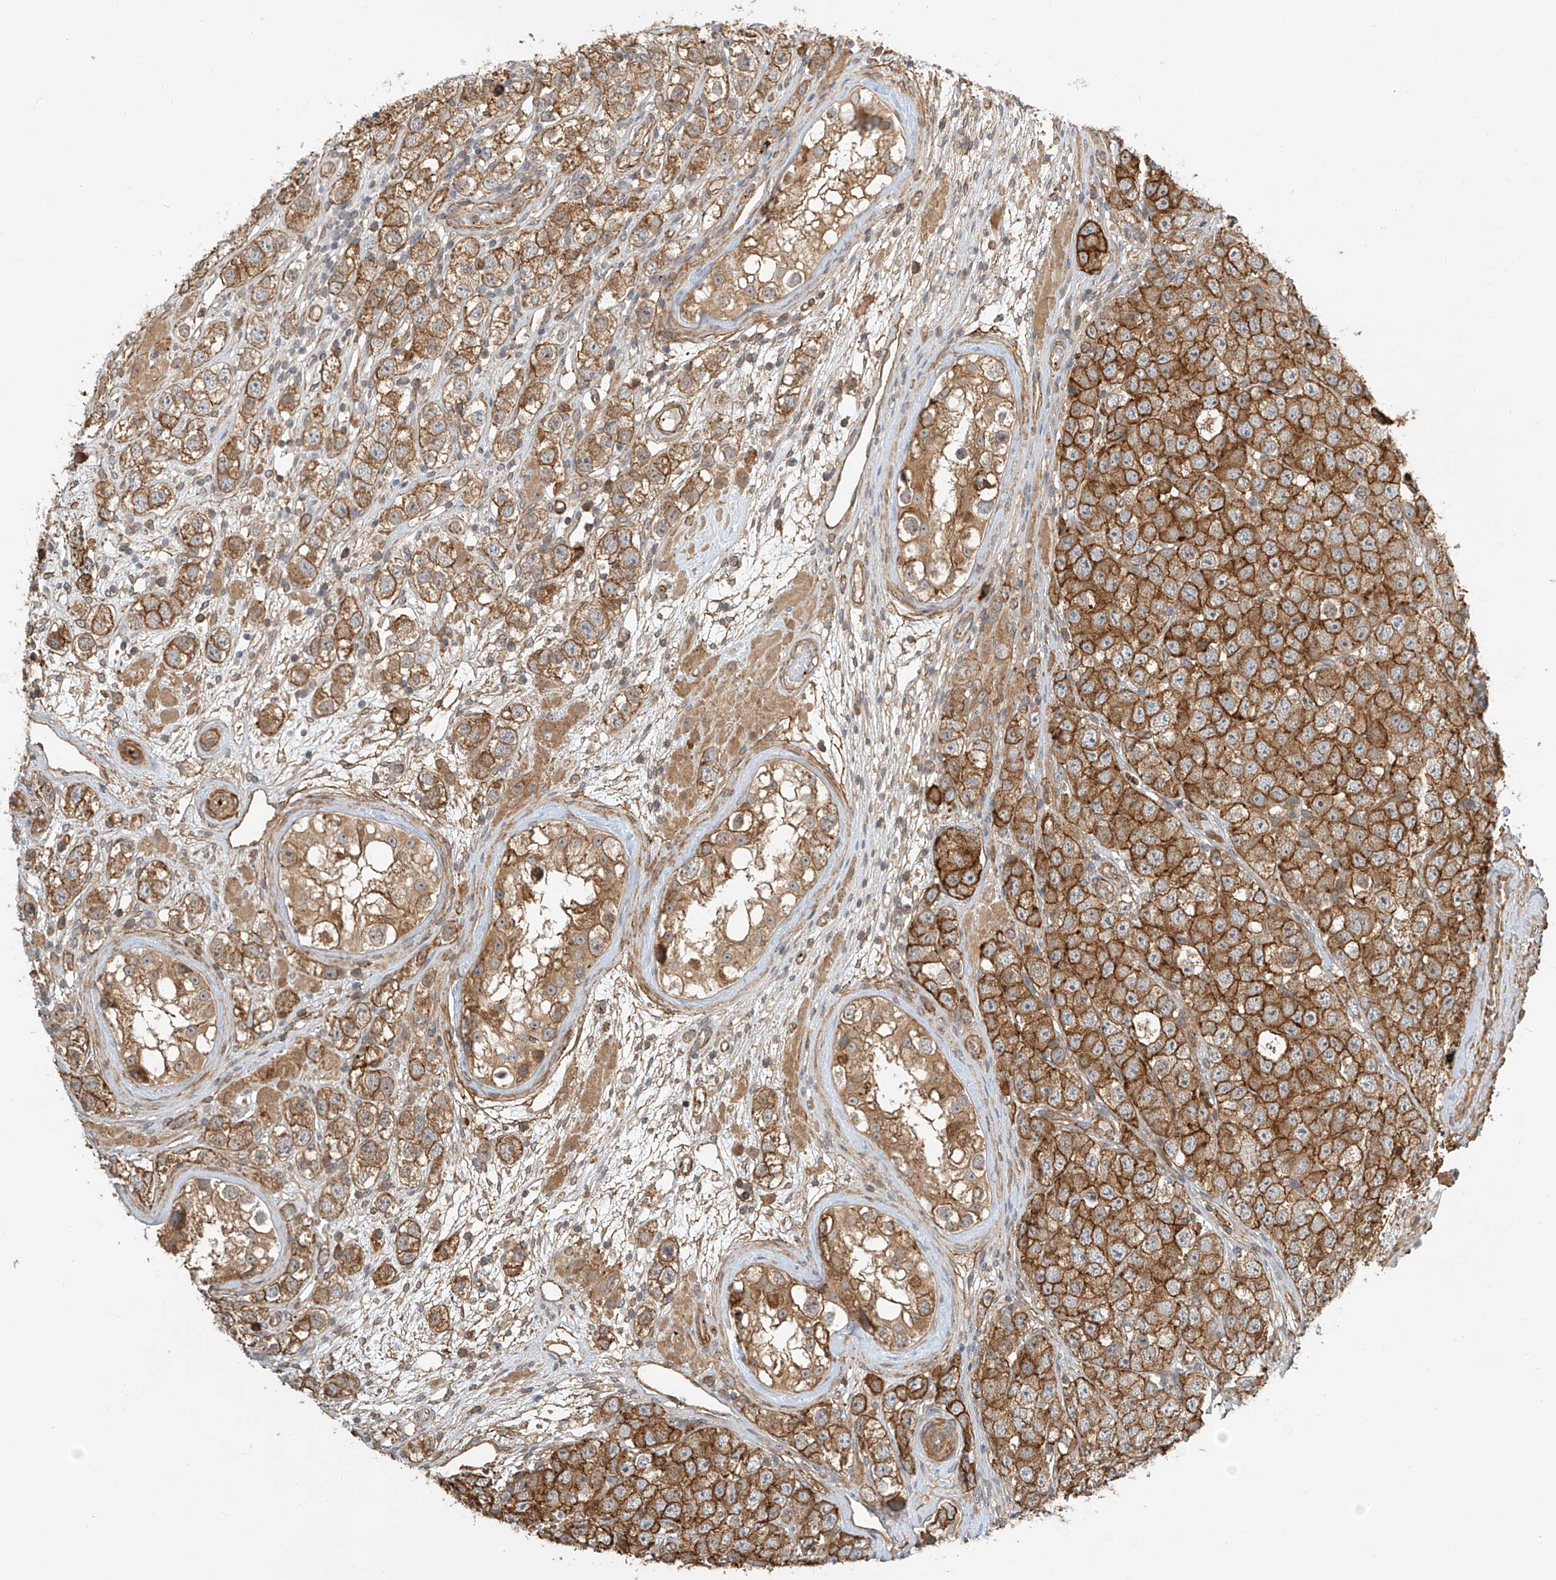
{"staining": {"intensity": "moderate", "quantity": ">75%", "location": "cytoplasmic/membranous"}, "tissue": "testis cancer", "cell_type": "Tumor cells", "image_type": "cancer", "snomed": [{"axis": "morphology", "description": "Seminoma, NOS"}, {"axis": "topography", "description": "Testis"}], "caption": "Immunohistochemical staining of human testis seminoma shows medium levels of moderate cytoplasmic/membranous protein expression in about >75% of tumor cells.", "gene": "CSMD3", "patient": {"sex": "male", "age": 28}}